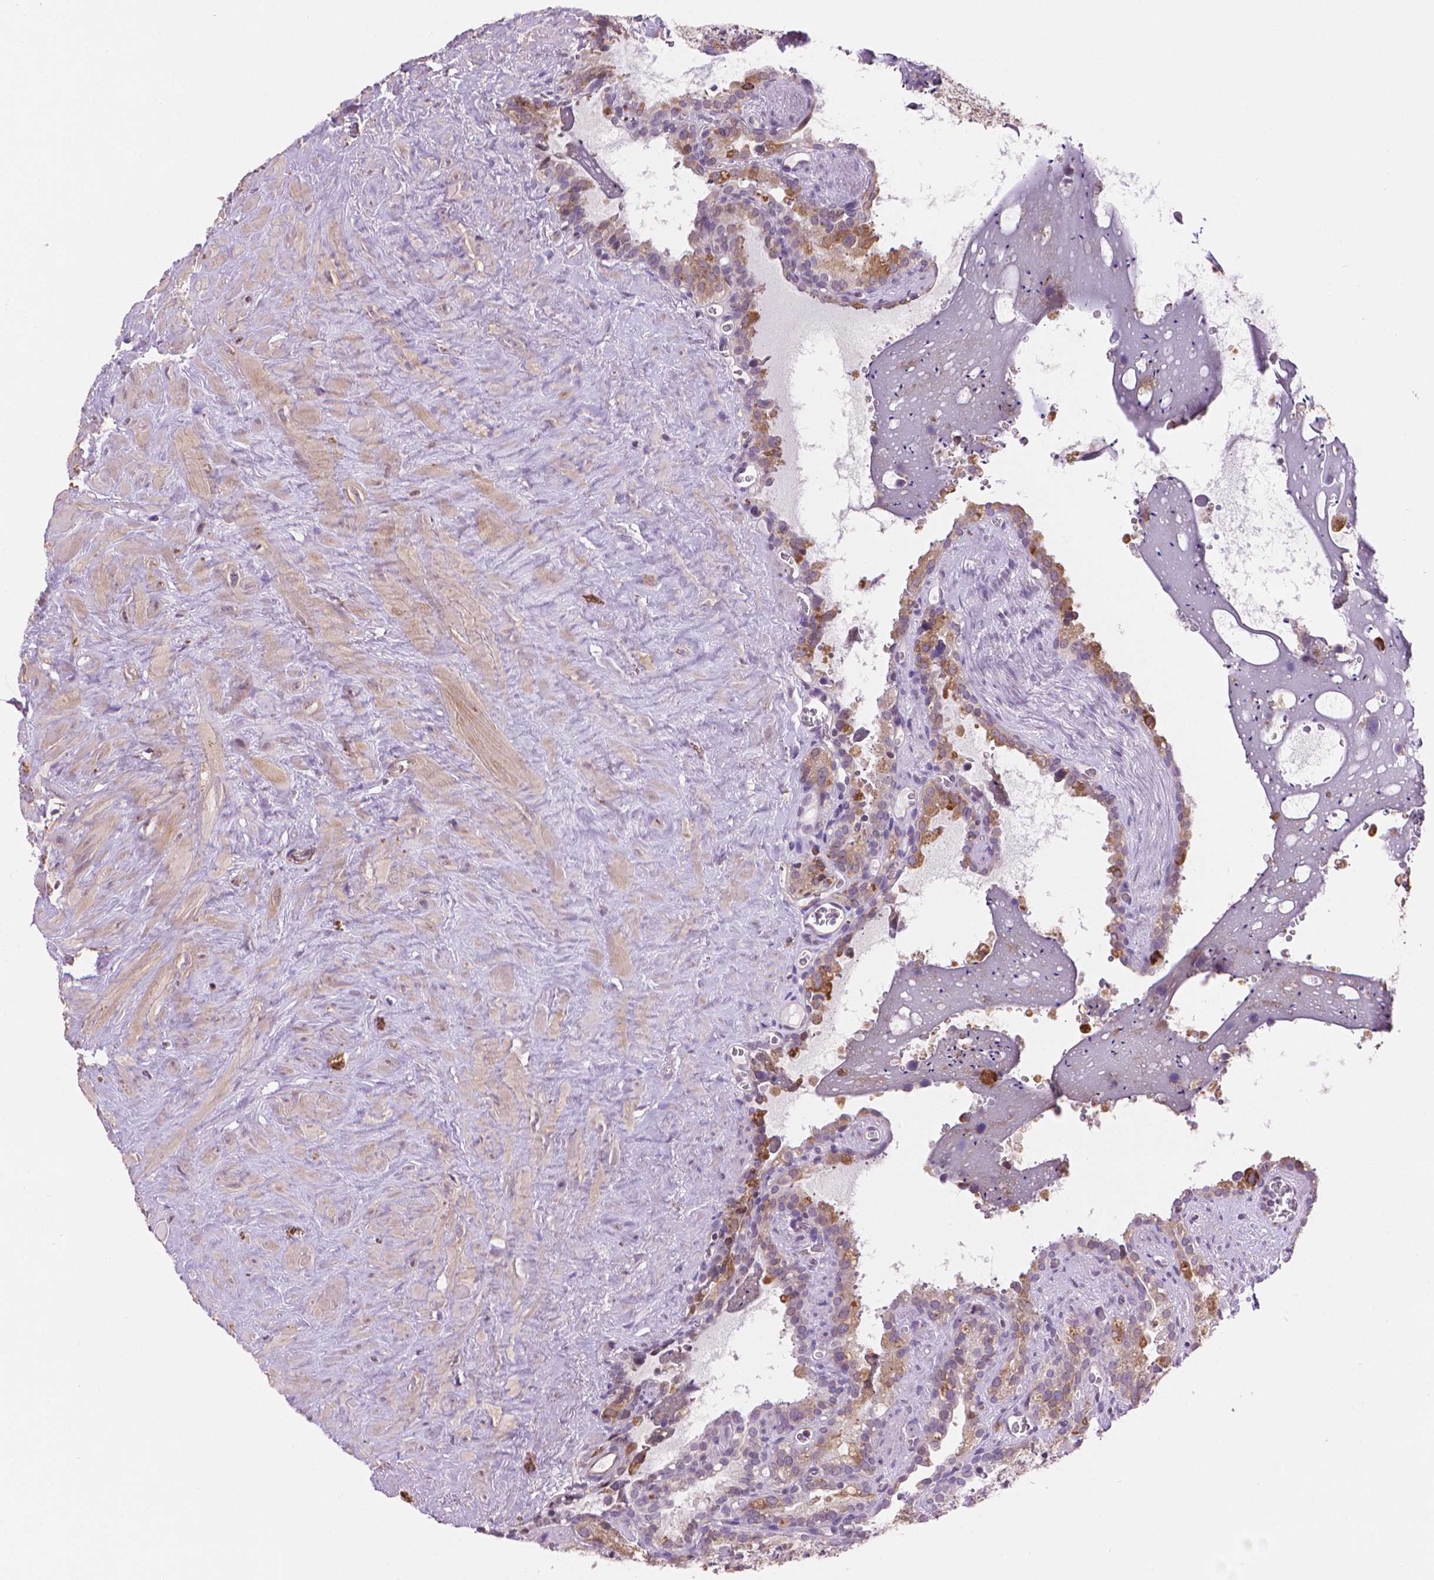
{"staining": {"intensity": "strong", "quantity": "<25%", "location": "cytoplasmic/membranous"}, "tissue": "seminal vesicle", "cell_type": "Glandular cells", "image_type": "normal", "snomed": [{"axis": "morphology", "description": "Normal tissue, NOS"}, {"axis": "topography", "description": "Prostate"}, {"axis": "topography", "description": "Seminal veicle"}], "caption": "Protein expression analysis of benign seminal vesicle shows strong cytoplasmic/membranous positivity in approximately <25% of glandular cells.", "gene": "TMEM184A", "patient": {"sex": "male", "age": 71}}